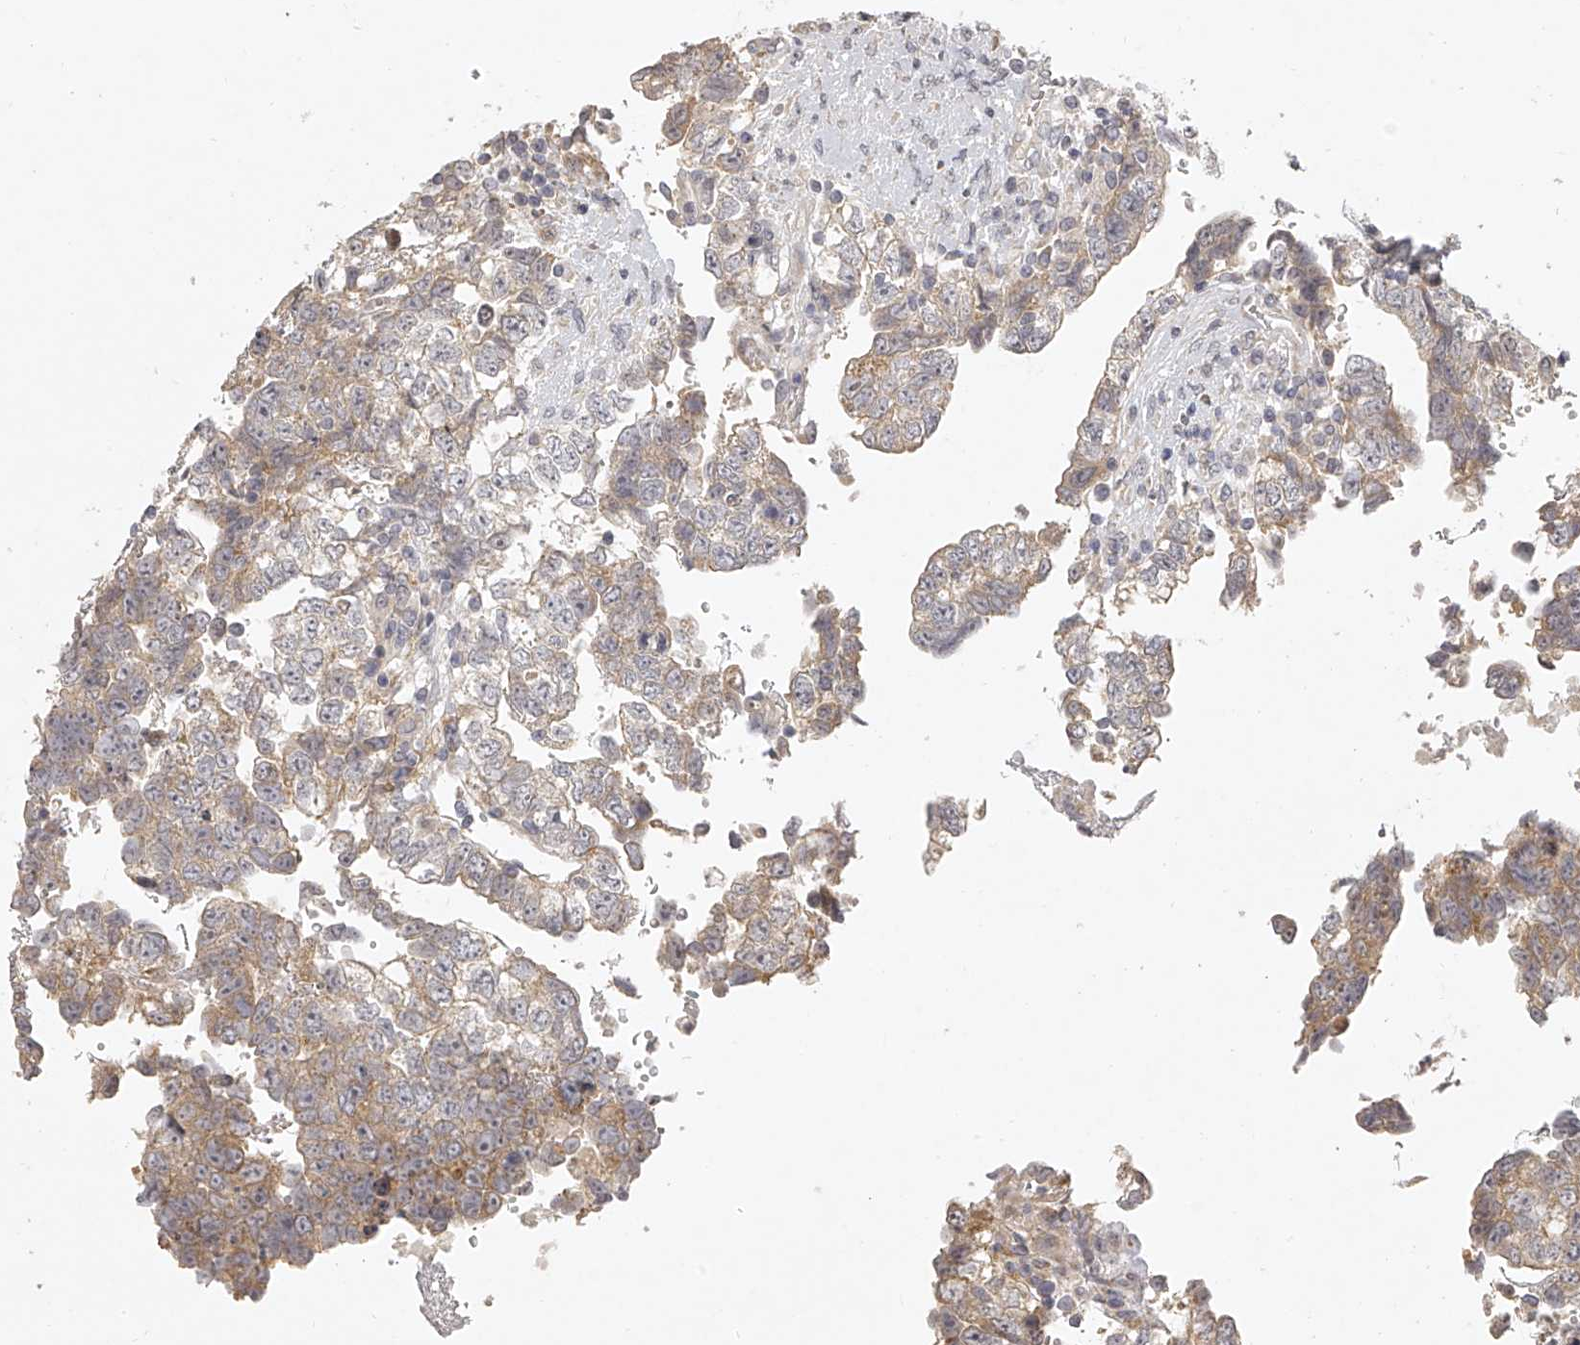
{"staining": {"intensity": "moderate", "quantity": "25%-75%", "location": "cytoplasmic/membranous"}, "tissue": "testis cancer", "cell_type": "Tumor cells", "image_type": "cancer", "snomed": [{"axis": "morphology", "description": "Carcinoma, Embryonal, NOS"}, {"axis": "topography", "description": "Testis"}], "caption": "The photomicrograph exhibits a brown stain indicating the presence of a protein in the cytoplasmic/membranous of tumor cells in embryonal carcinoma (testis).", "gene": "DOCK9", "patient": {"sex": "male", "age": 37}}